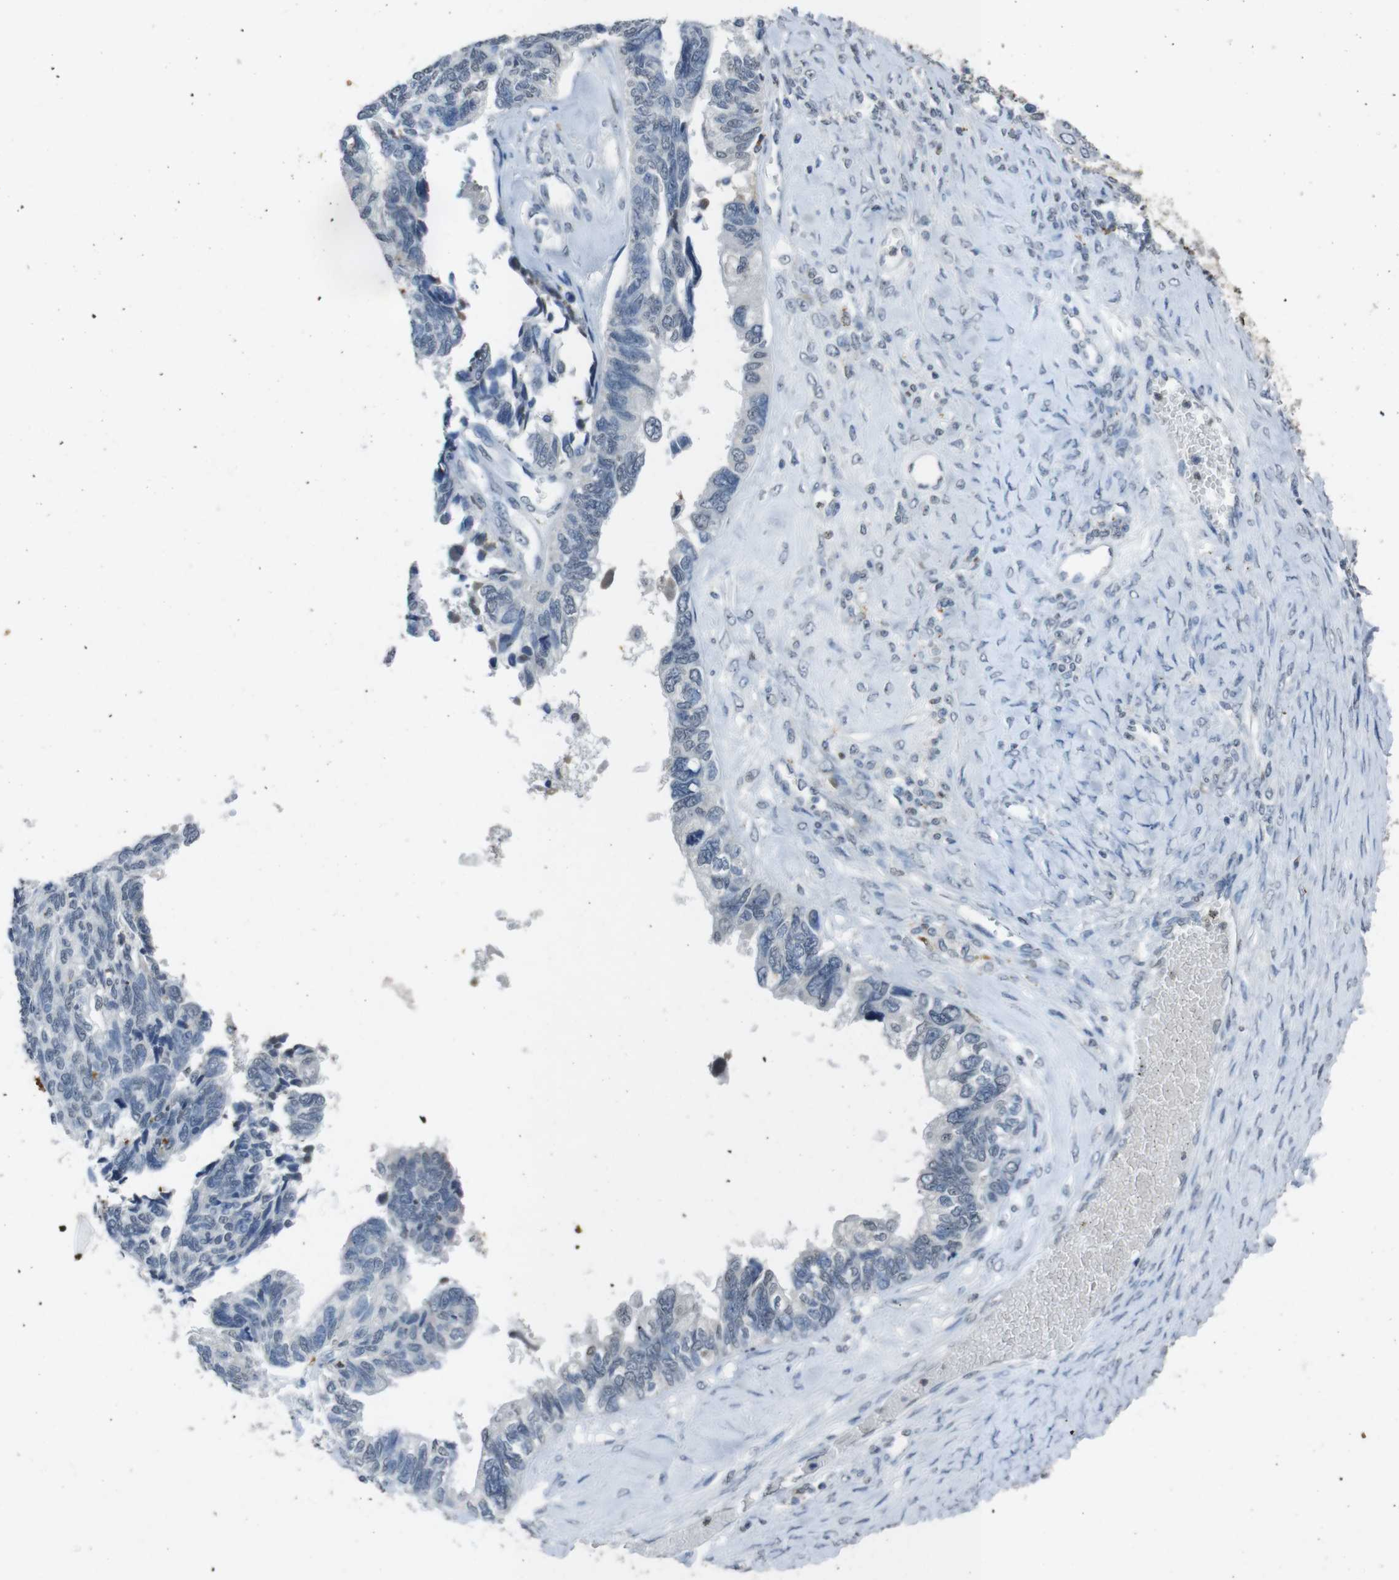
{"staining": {"intensity": "negative", "quantity": "none", "location": "none"}, "tissue": "ovarian cancer", "cell_type": "Tumor cells", "image_type": "cancer", "snomed": [{"axis": "morphology", "description": "Cystadenocarcinoma, serous, NOS"}, {"axis": "topography", "description": "Ovary"}], "caption": "An IHC micrograph of ovarian cancer (serous cystadenocarcinoma) is shown. There is no staining in tumor cells of ovarian cancer (serous cystadenocarcinoma).", "gene": "STBD1", "patient": {"sex": "female", "age": 79}}